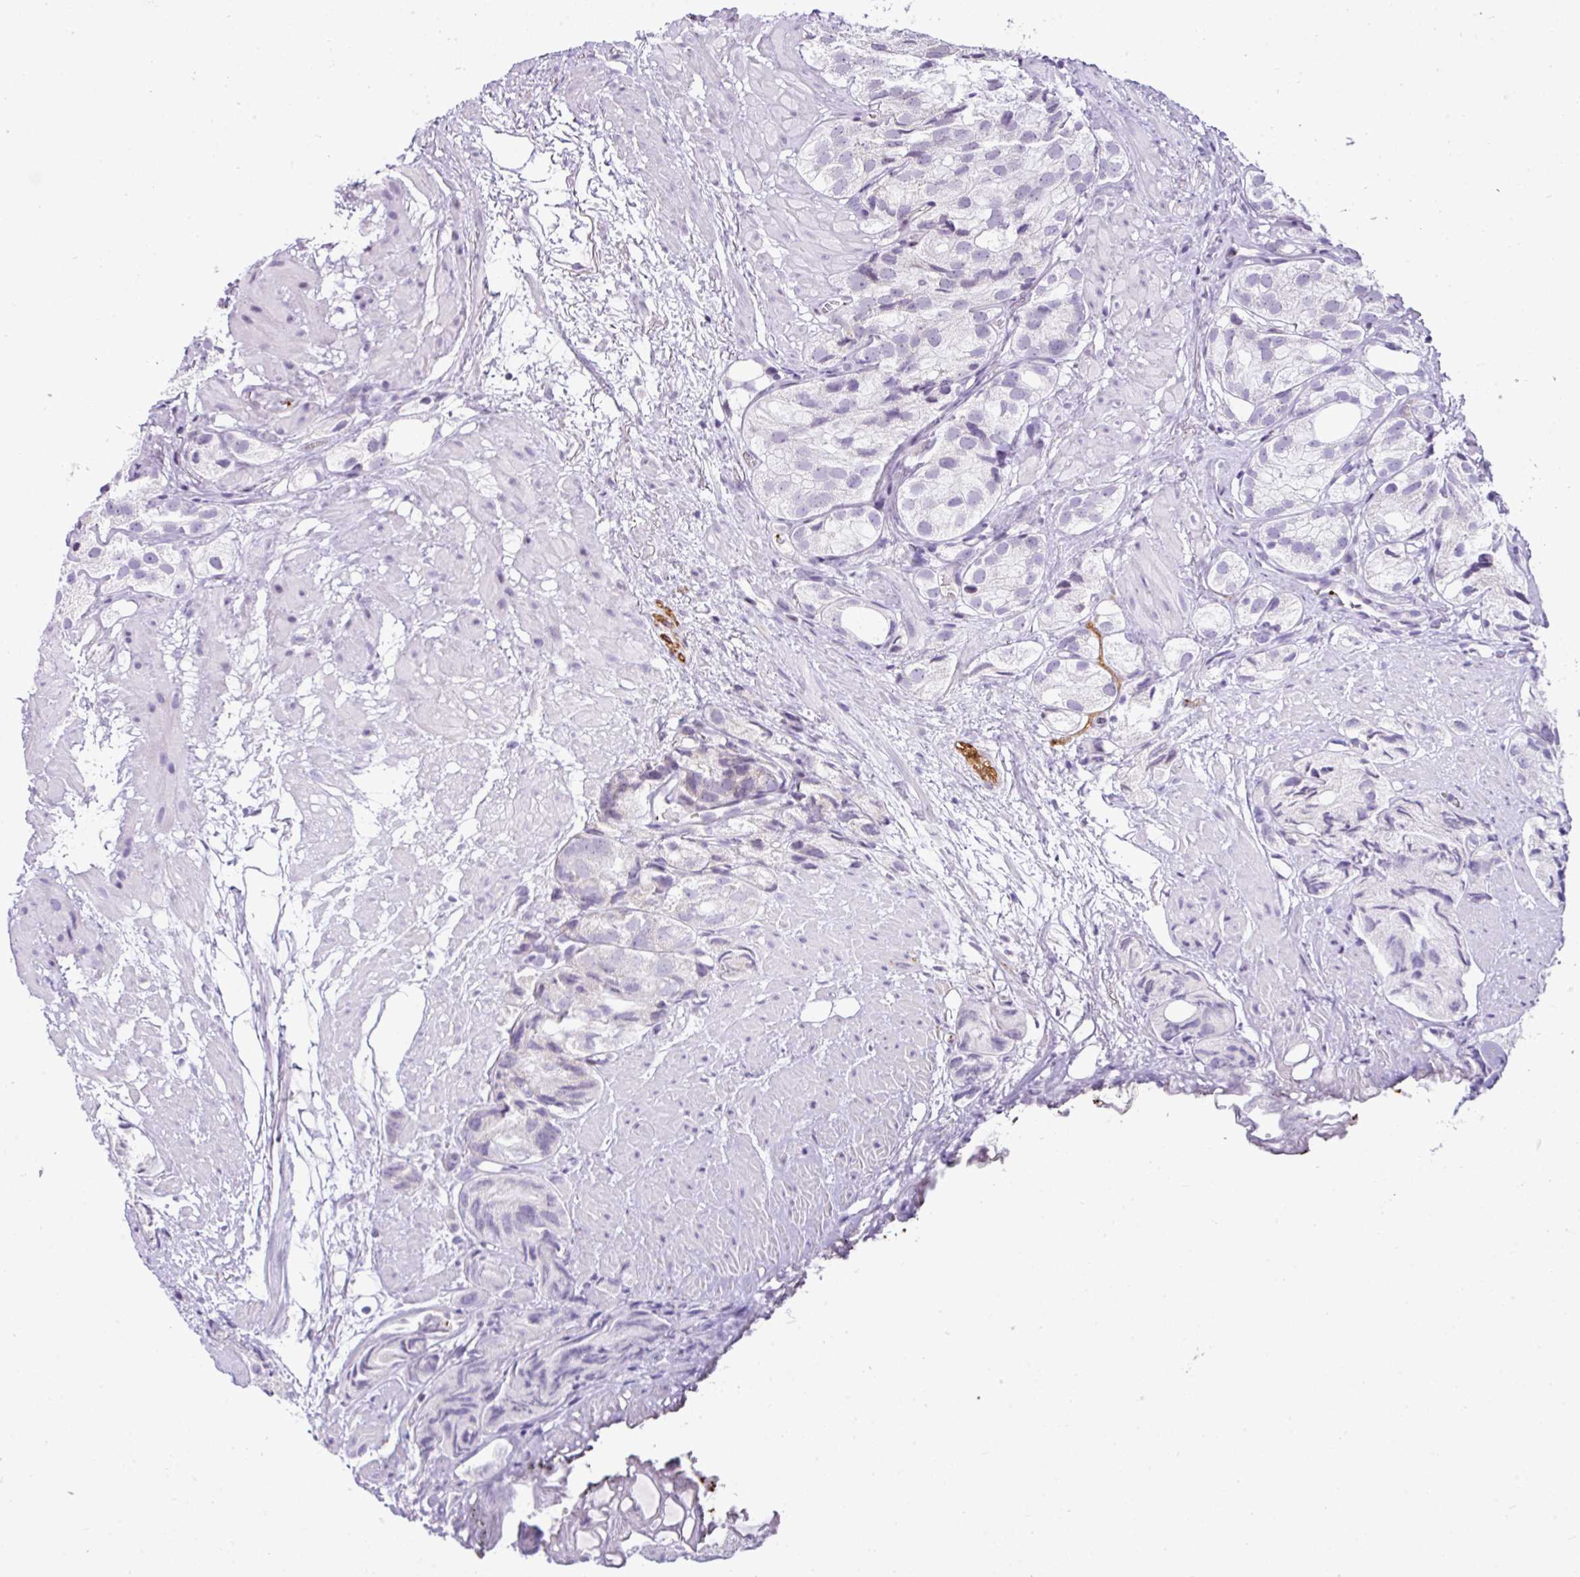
{"staining": {"intensity": "negative", "quantity": "none", "location": "none"}, "tissue": "prostate cancer", "cell_type": "Tumor cells", "image_type": "cancer", "snomed": [{"axis": "morphology", "description": "Adenocarcinoma, High grade"}, {"axis": "topography", "description": "Prostate"}], "caption": "High power microscopy image of an IHC micrograph of prostate adenocarcinoma (high-grade), revealing no significant positivity in tumor cells.", "gene": "CMTM5", "patient": {"sex": "male", "age": 82}}